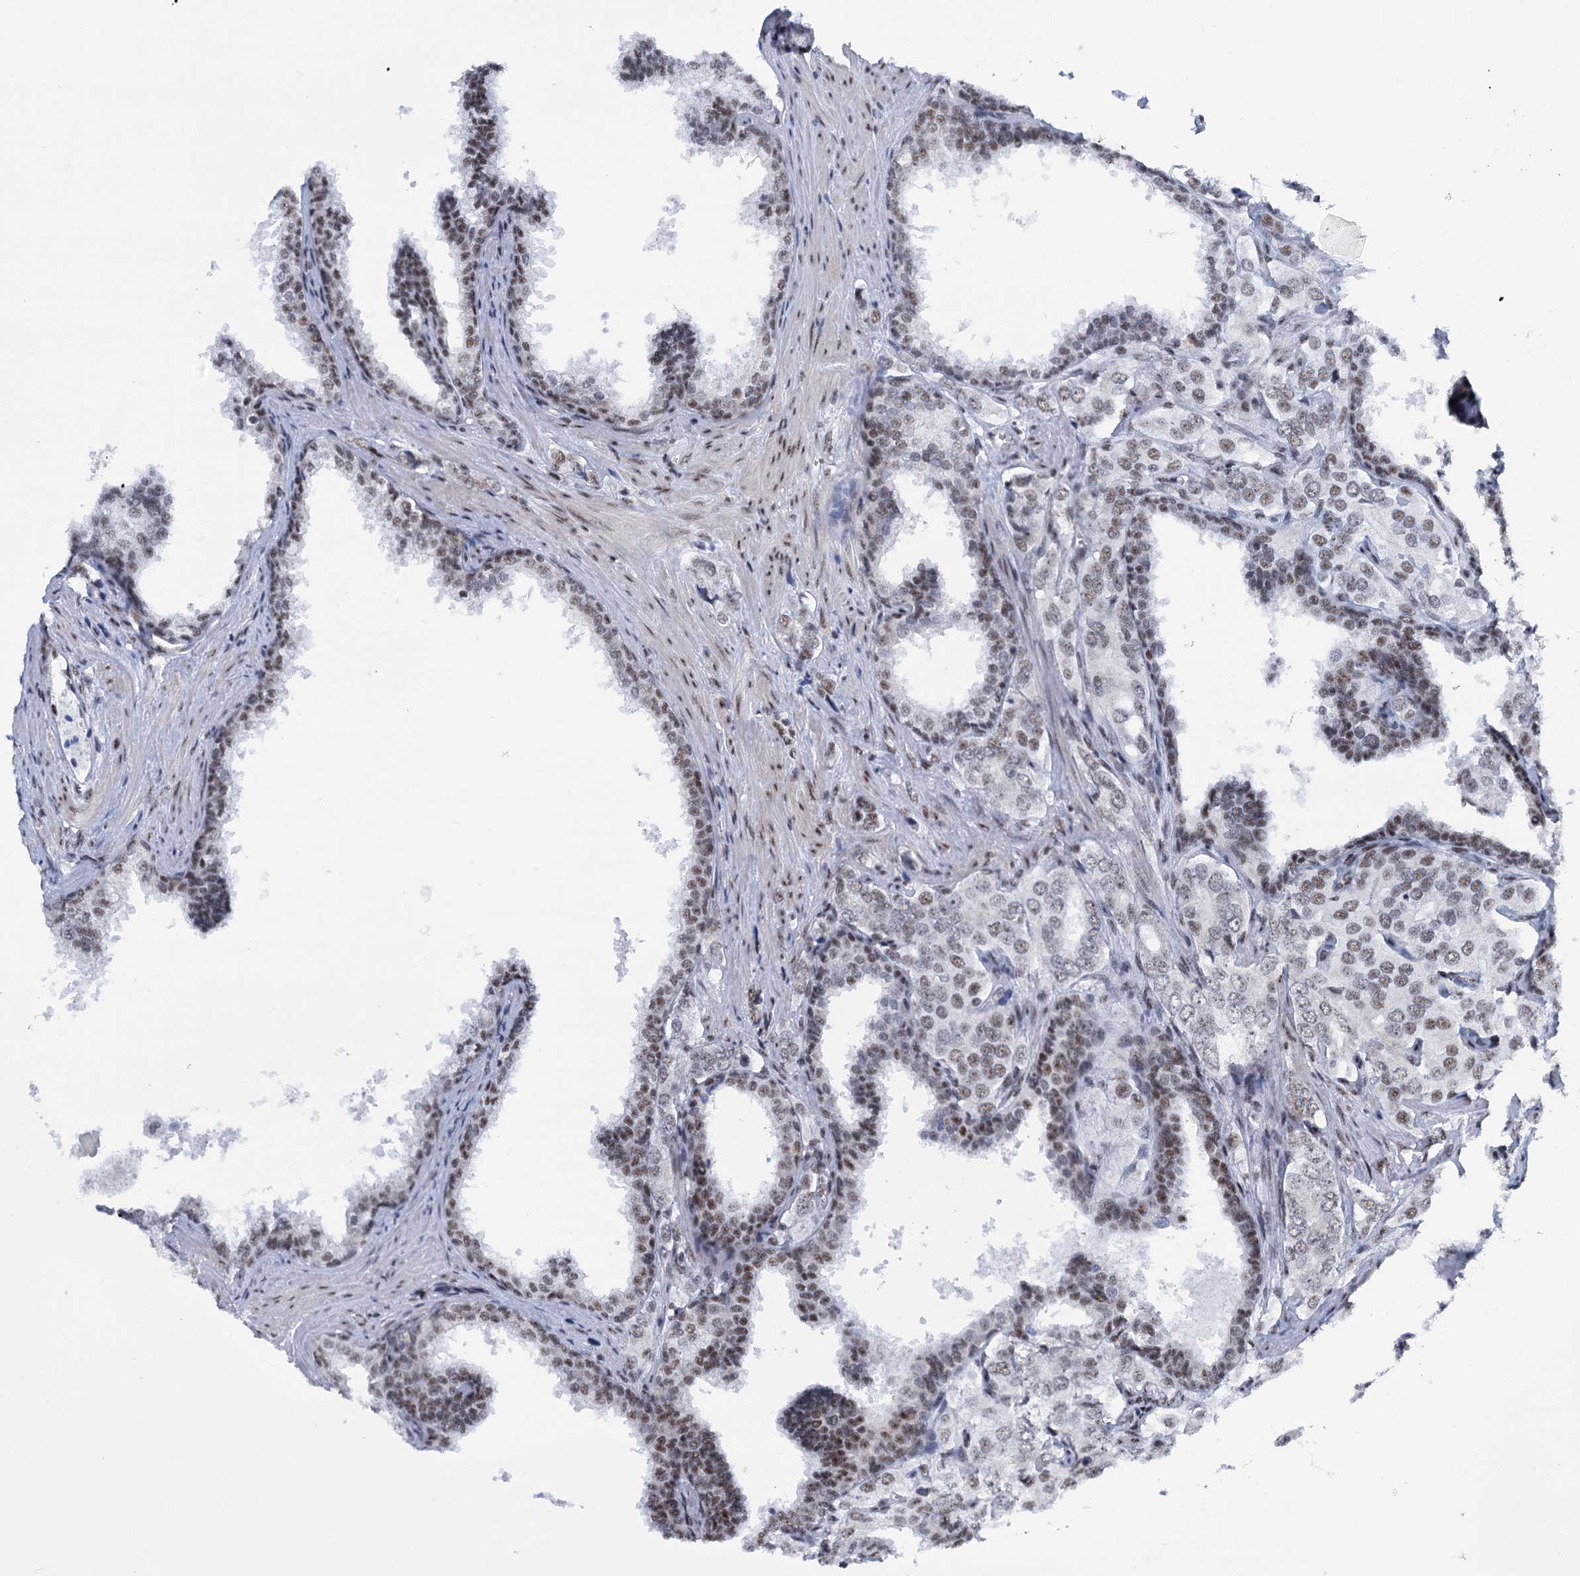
{"staining": {"intensity": "weak", "quantity": ">75%", "location": "nuclear"}, "tissue": "prostate cancer", "cell_type": "Tumor cells", "image_type": "cancer", "snomed": [{"axis": "morphology", "description": "Adenocarcinoma, High grade"}, {"axis": "topography", "description": "Prostate"}], "caption": "Protein expression analysis of prostate cancer reveals weak nuclear expression in about >75% of tumor cells.", "gene": "SREK1", "patient": {"sex": "male", "age": 66}}